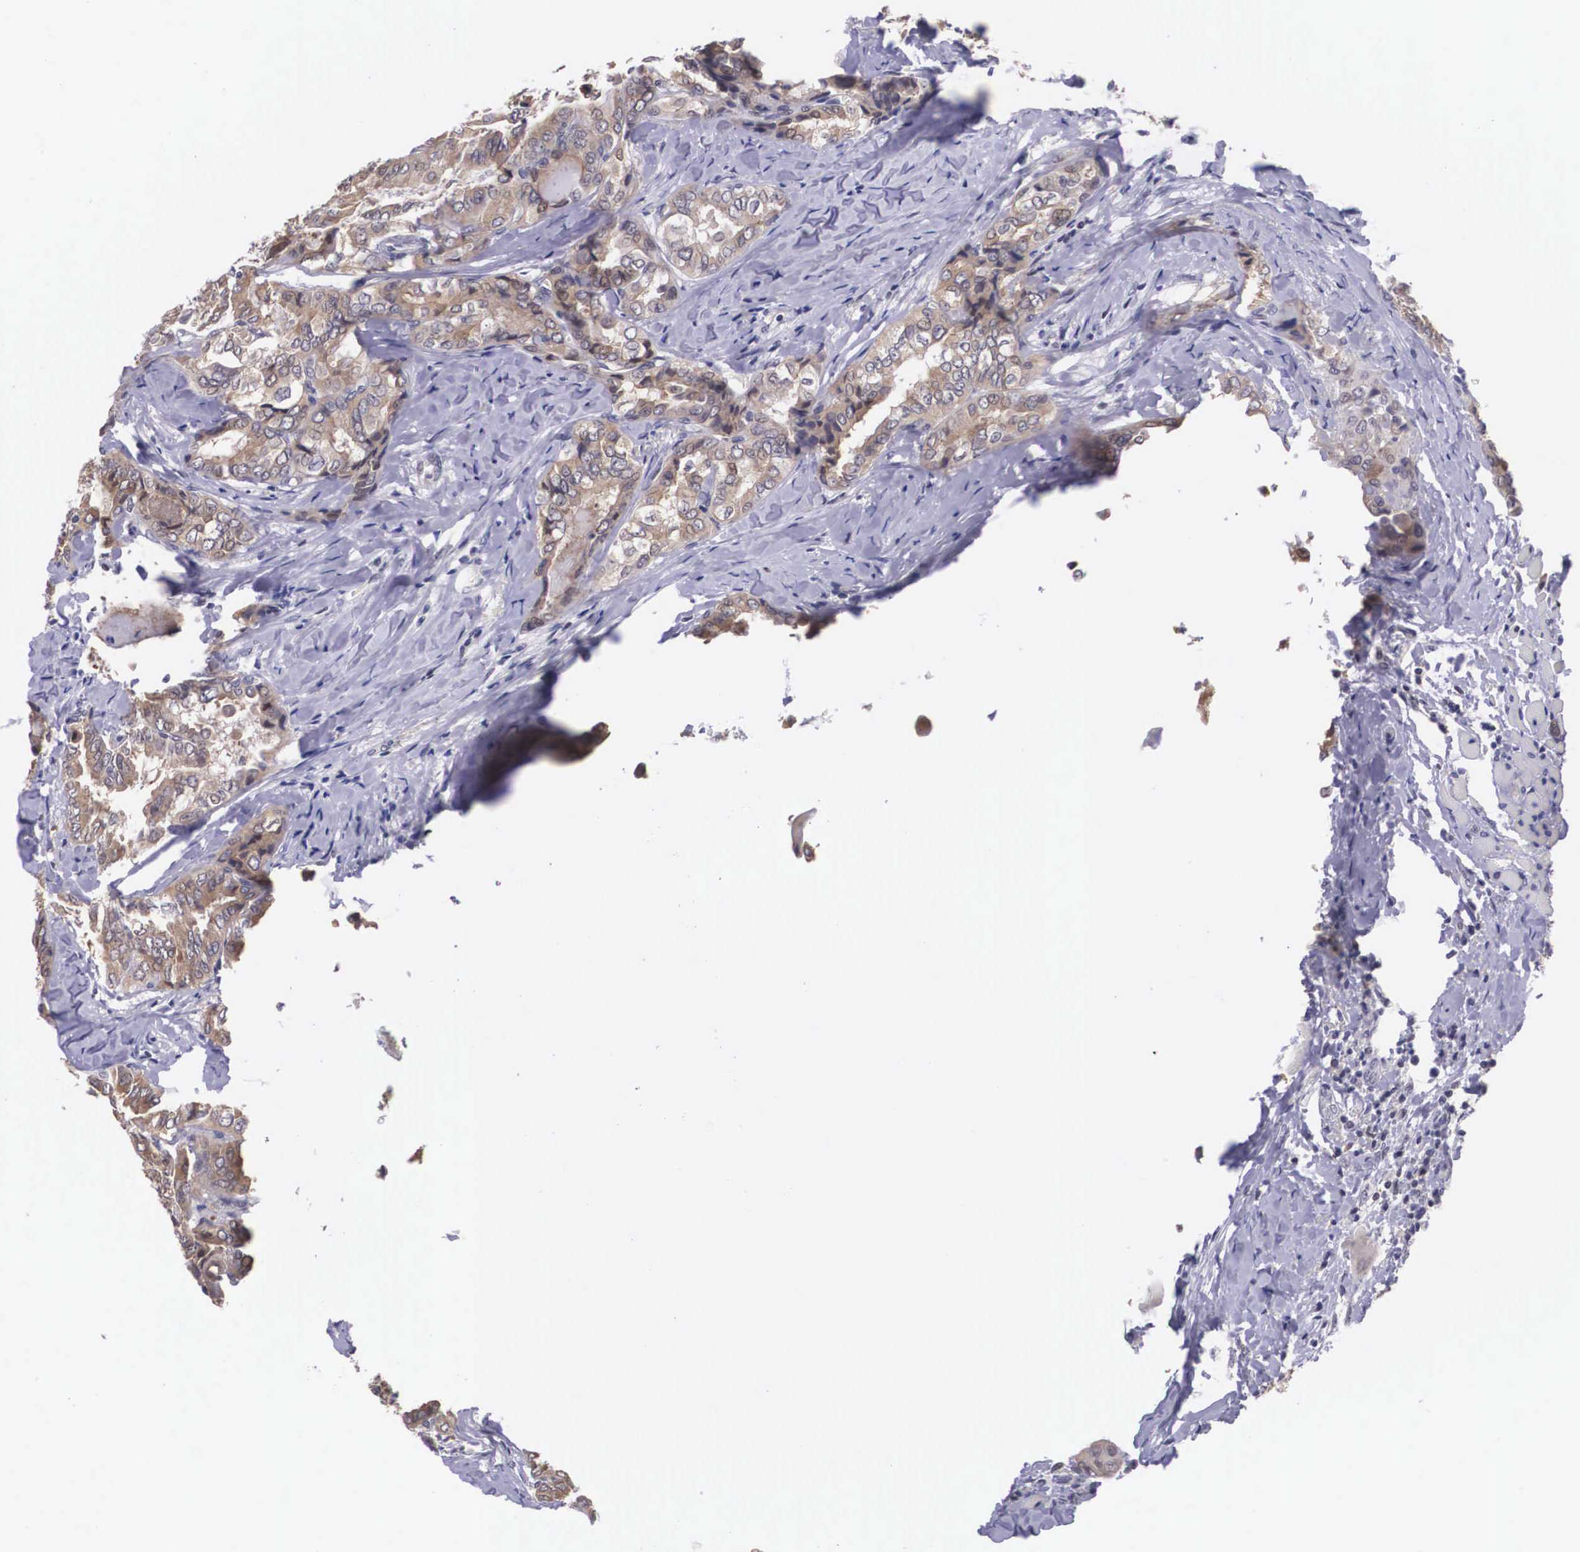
{"staining": {"intensity": "moderate", "quantity": ">75%", "location": "cytoplasmic/membranous"}, "tissue": "thyroid cancer", "cell_type": "Tumor cells", "image_type": "cancer", "snomed": [{"axis": "morphology", "description": "Papillary adenocarcinoma, NOS"}, {"axis": "topography", "description": "Thyroid gland"}], "caption": "Immunohistochemistry micrograph of human thyroid papillary adenocarcinoma stained for a protein (brown), which reveals medium levels of moderate cytoplasmic/membranous staining in approximately >75% of tumor cells.", "gene": "SLC25A21", "patient": {"sex": "female", "age": 71}}